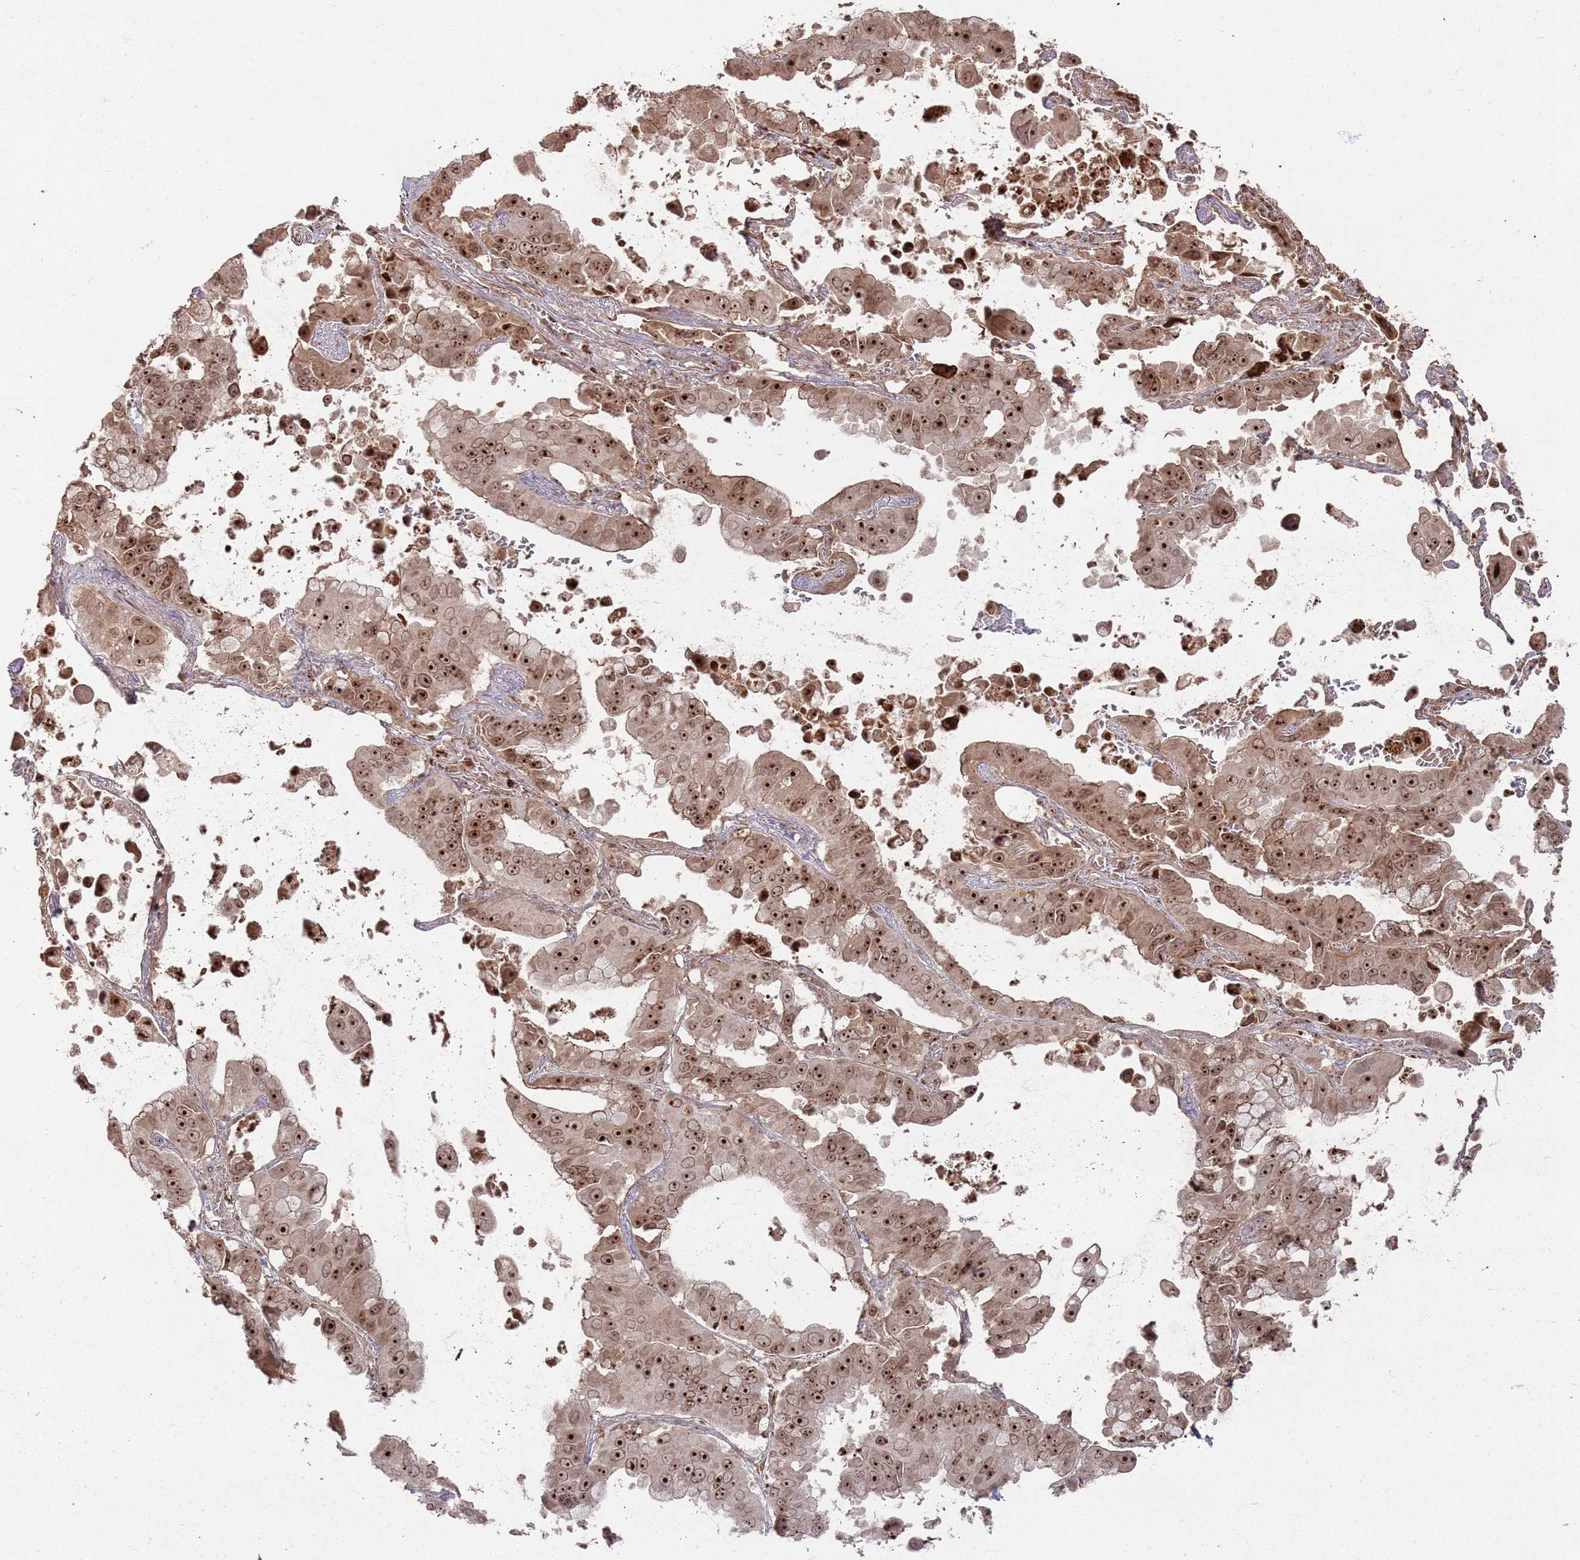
{"staining": {"intensity": "strong", "quantity": ">75%", "location": "nuclear"}, "tissue": "lung cancer", "cell_type": "Tumor cells", "image_type": "cancer", "snomed": [{"axis": "morphology", "description": "Adenocarcinoma, NOS"}, {"axis": "topography", "description": "Lung"}], "caption": "This histopathology image displays immunohistochemistry staining of human lung adenocarcinoma, with high strong nuclear expression in approximately >75% of tumor cells.", "gene": "UTP11", "patient": {"sex": "male", "age": 64}}